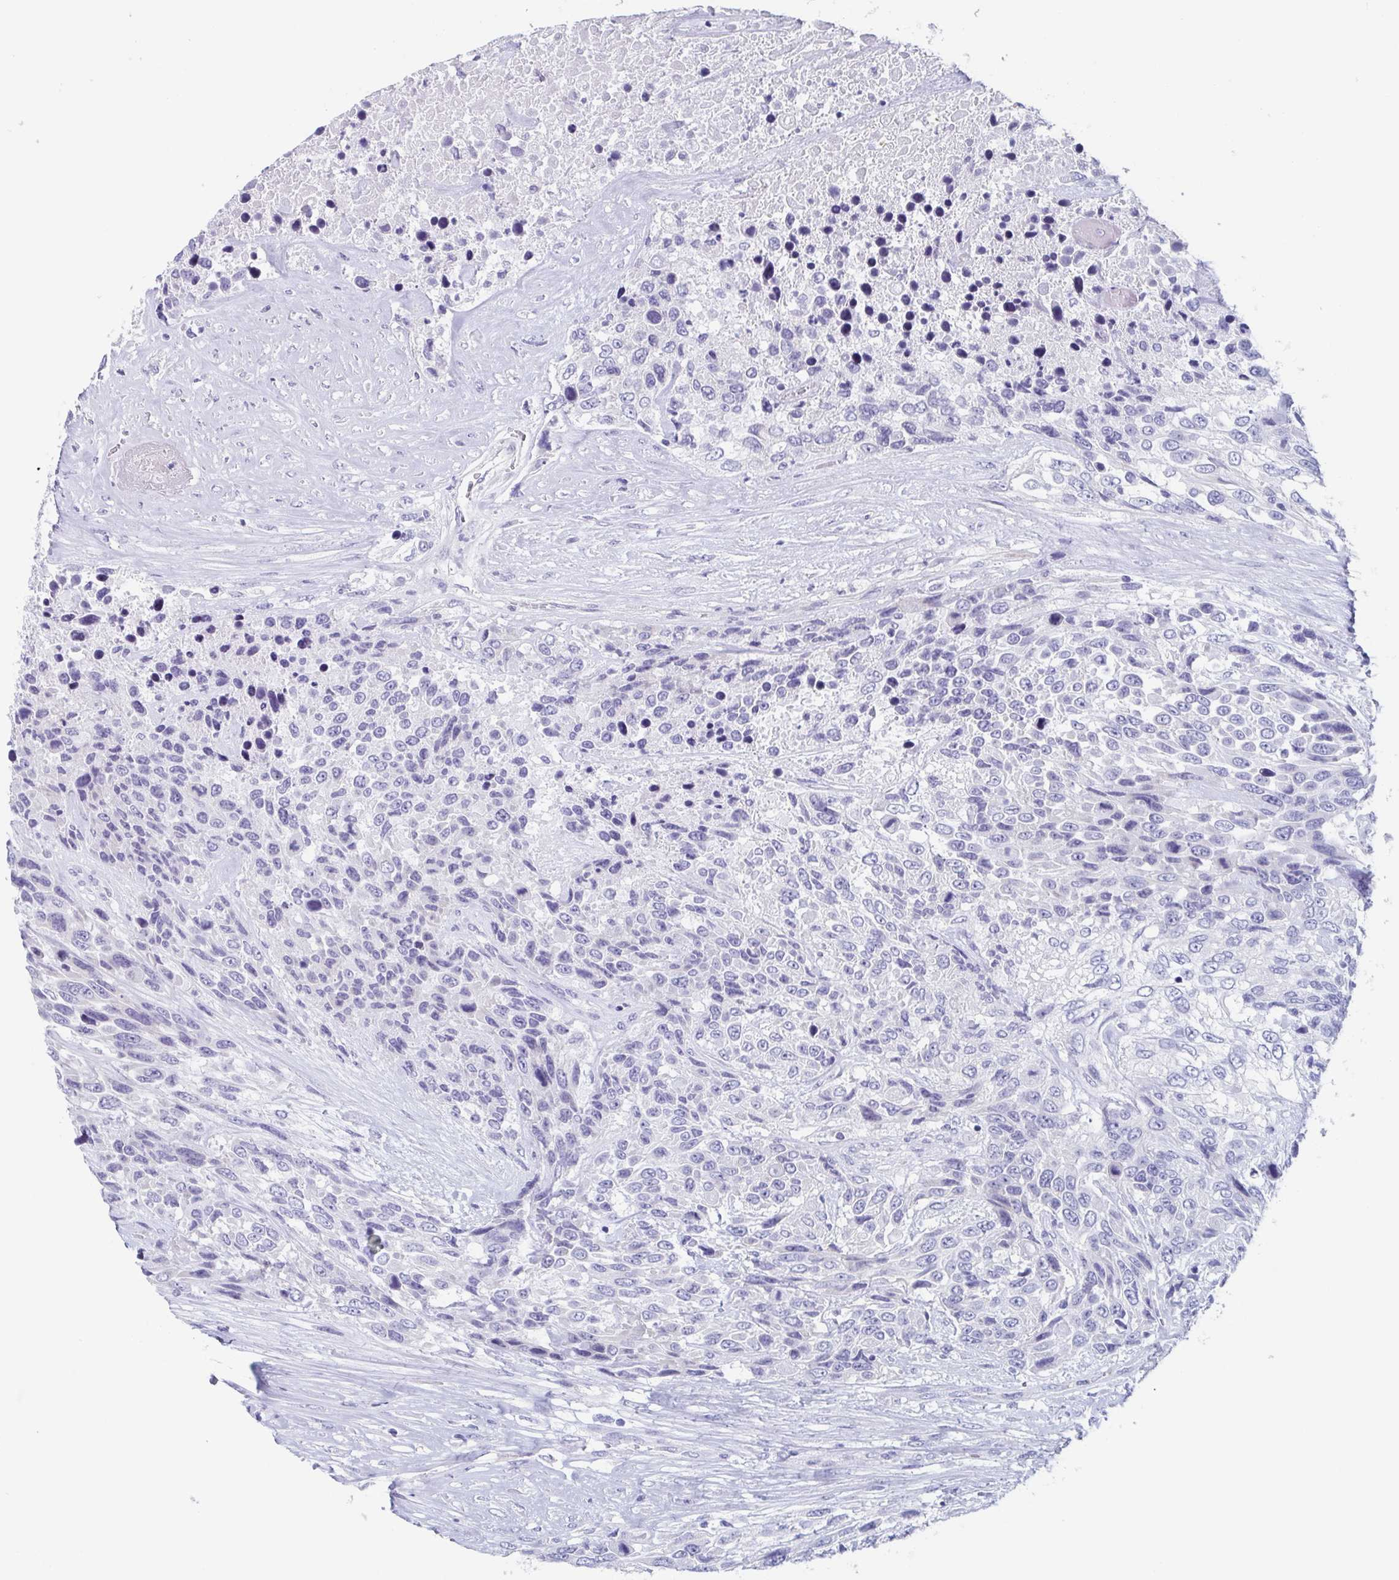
{"staining": {"intensity": "negative", "quantity": "none", "location": "none"}, "tissue": "urothelial cancer", "cell_type": "Tumor cells", "image_type": "cancer", "snomed": [{"axis": "morphology", "description": "Urothelial carcinoma, High grade"}, {"axis": "topography", "description": "Urinary bladder"}], "caption": "Protein analysis of urothelial cancer reveals no significant expression in tumor cells. The staining is performed using DAB brown chromogen with nuclei counter-stained in using hematoxylin.", "gene": "LYRM2", "patient": {"sex": "female", "age": 70}}